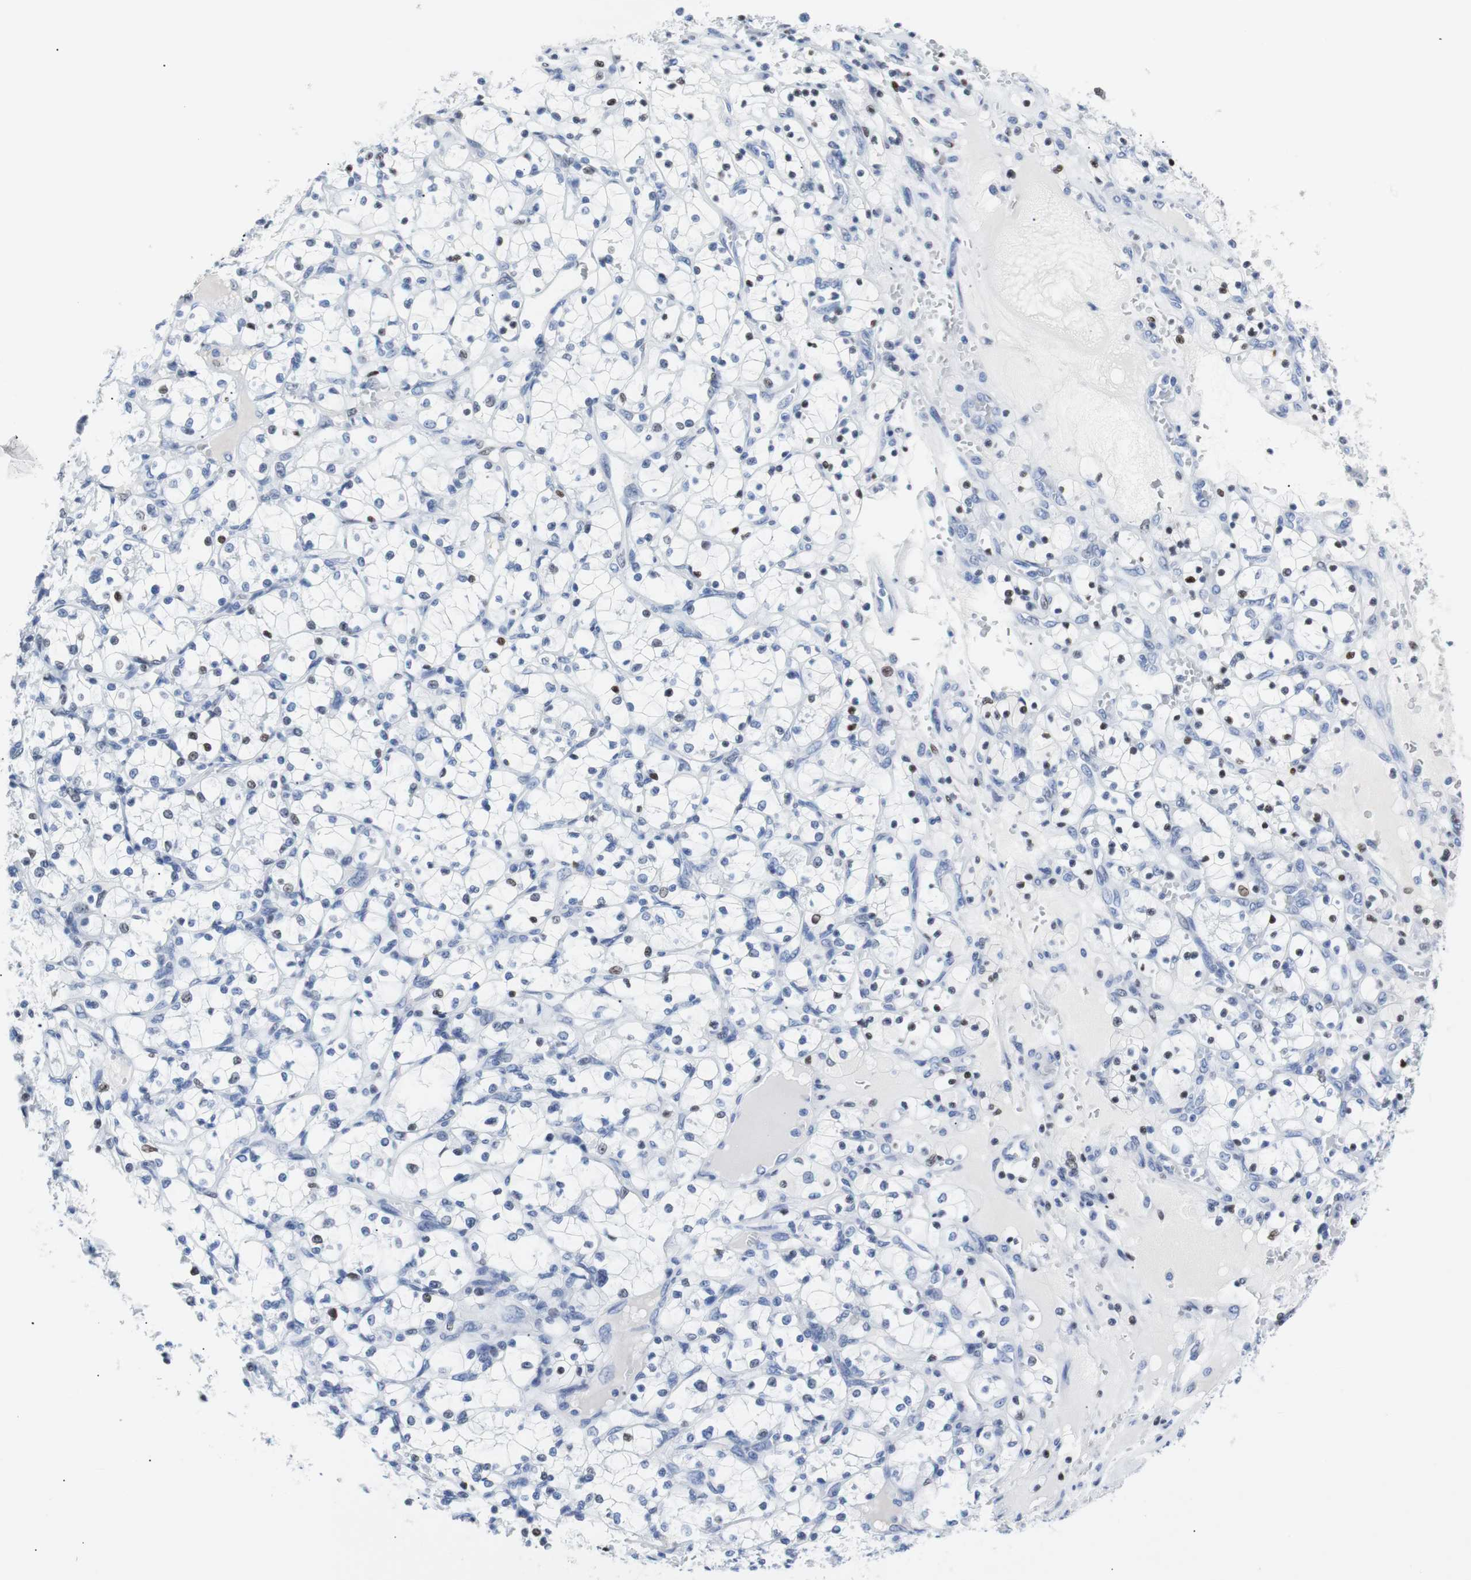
{"staining": {"intensity": "weak", "quantity": "<25%", "location": "nuclear"}, "tissue": "renal cancer", "cell_type": "Tumor cells", "image_type": "cancer", "snomed": [{"axis": "morphology", "description": "Adenocarcinoma, NOS"}, {"axis": "topography", "description": "Kidney"}], "caption": "Immunohistochemical staining of renal adenocarcinoma displays no significant expression in tumor cells. The staining was performed using DAB to visualize the protein expression in brown, while the nuclei were stained in blue with hematoxylin (Magnification: 20x).", "gene": "JUN", "patient": {"sex": "female", "age": 69}}